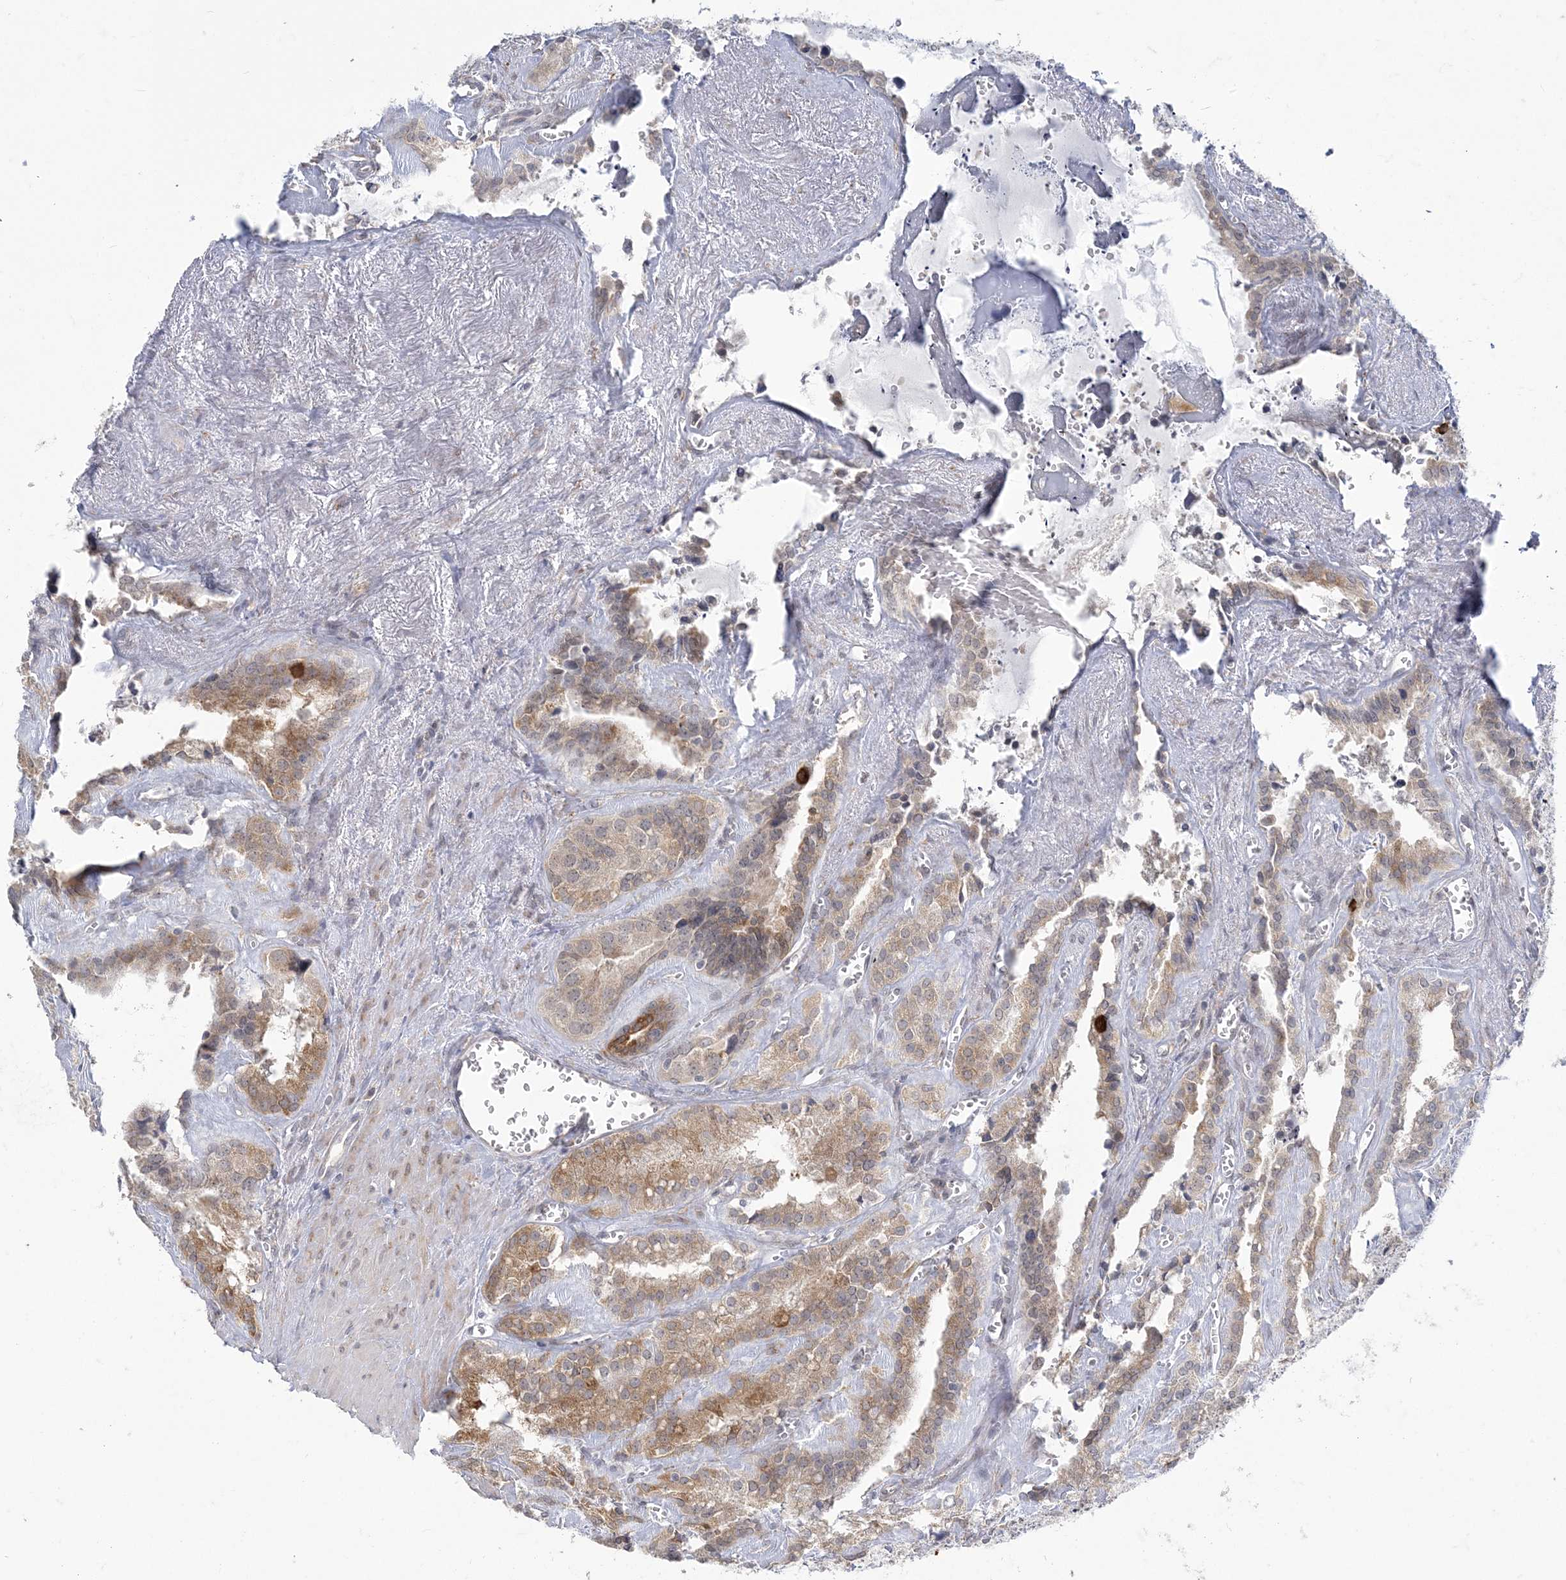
{"staining": {"intensity": "moderate", "quantity": ">75%", "location": "cytoplasmic/membranous"}, "tissue": "seminal vesicle", "cell_type": "Glandular cells", "image_type": "normal", "snomed": [{"axis": "morphology", "description": "Normal tissue, NOS"}, {"axis": "topography", "description": "Prostate"}, {"axis": "topography", "description": "Seminal veicle"}], "caption": "Immunohistochemistry (IHC) image of unremarkable seminal vesicle stained for a protein (brown), which reveals medium levels of moderate cytoplasmic/membranous staining in approximately >75% of glandular cells.", "gene": "ZC3H6", "patient": {"sex": "male", "age": 59}}